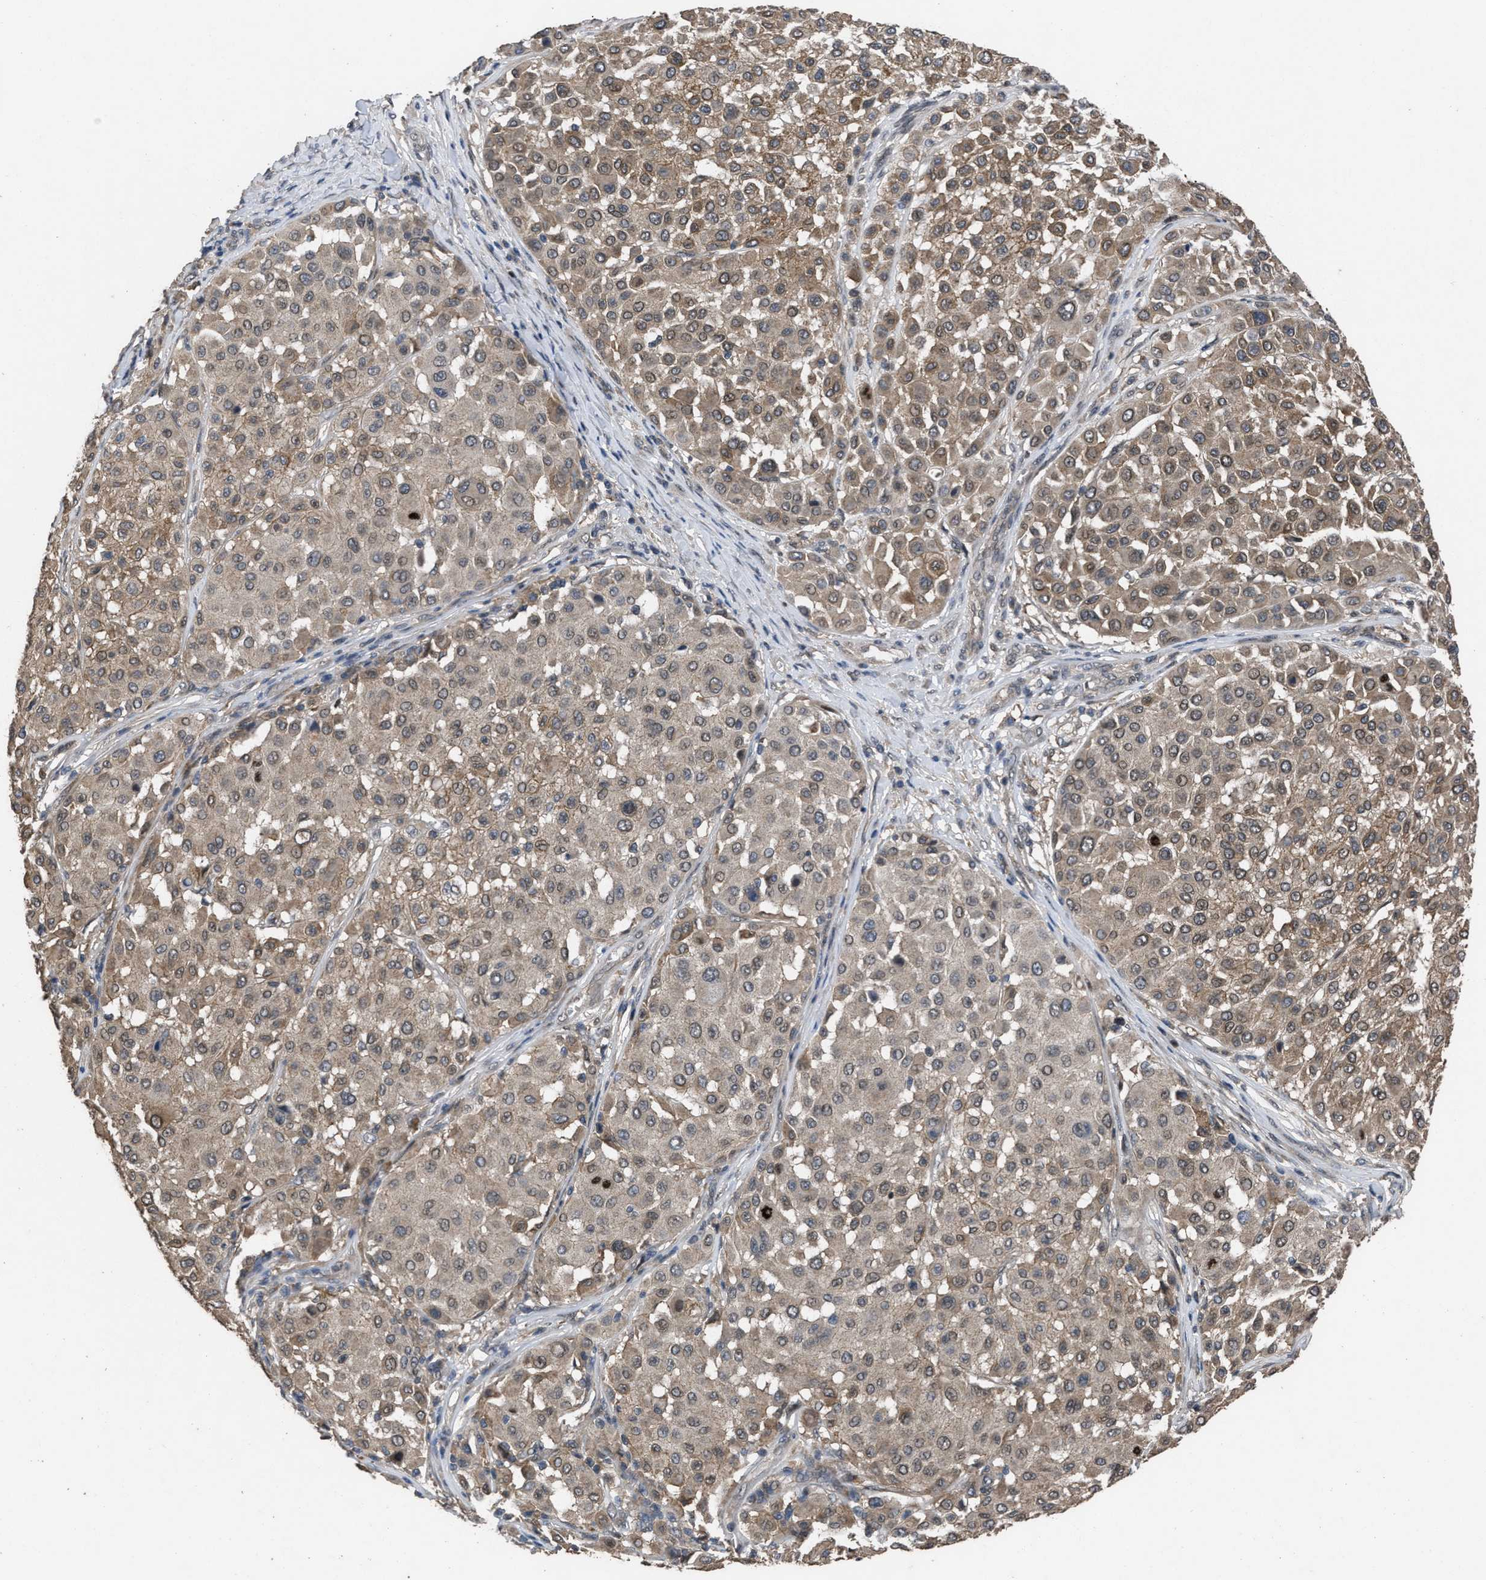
{"staining": {"intensity": "moderate", "quantity": ">75%", "location": "cytoplasmic/membranous"}, "tissue": "melanoma", "cell_type": "Tumor cells", "image_type": "cancer", "snomed": [{"axis": "morphology", "description": "Malignant melanoma, Metastatic site"}, {"axis": "topography", "description": "Soft tissue"}], "caption": "A brown stain highlights moderate cytoplasmic/membranous positivity of a protein in human malignant melanoma (metastatic site) tumor cells.", "gene": "UTRN", "patient": {"sex": "male", "age": 41}}